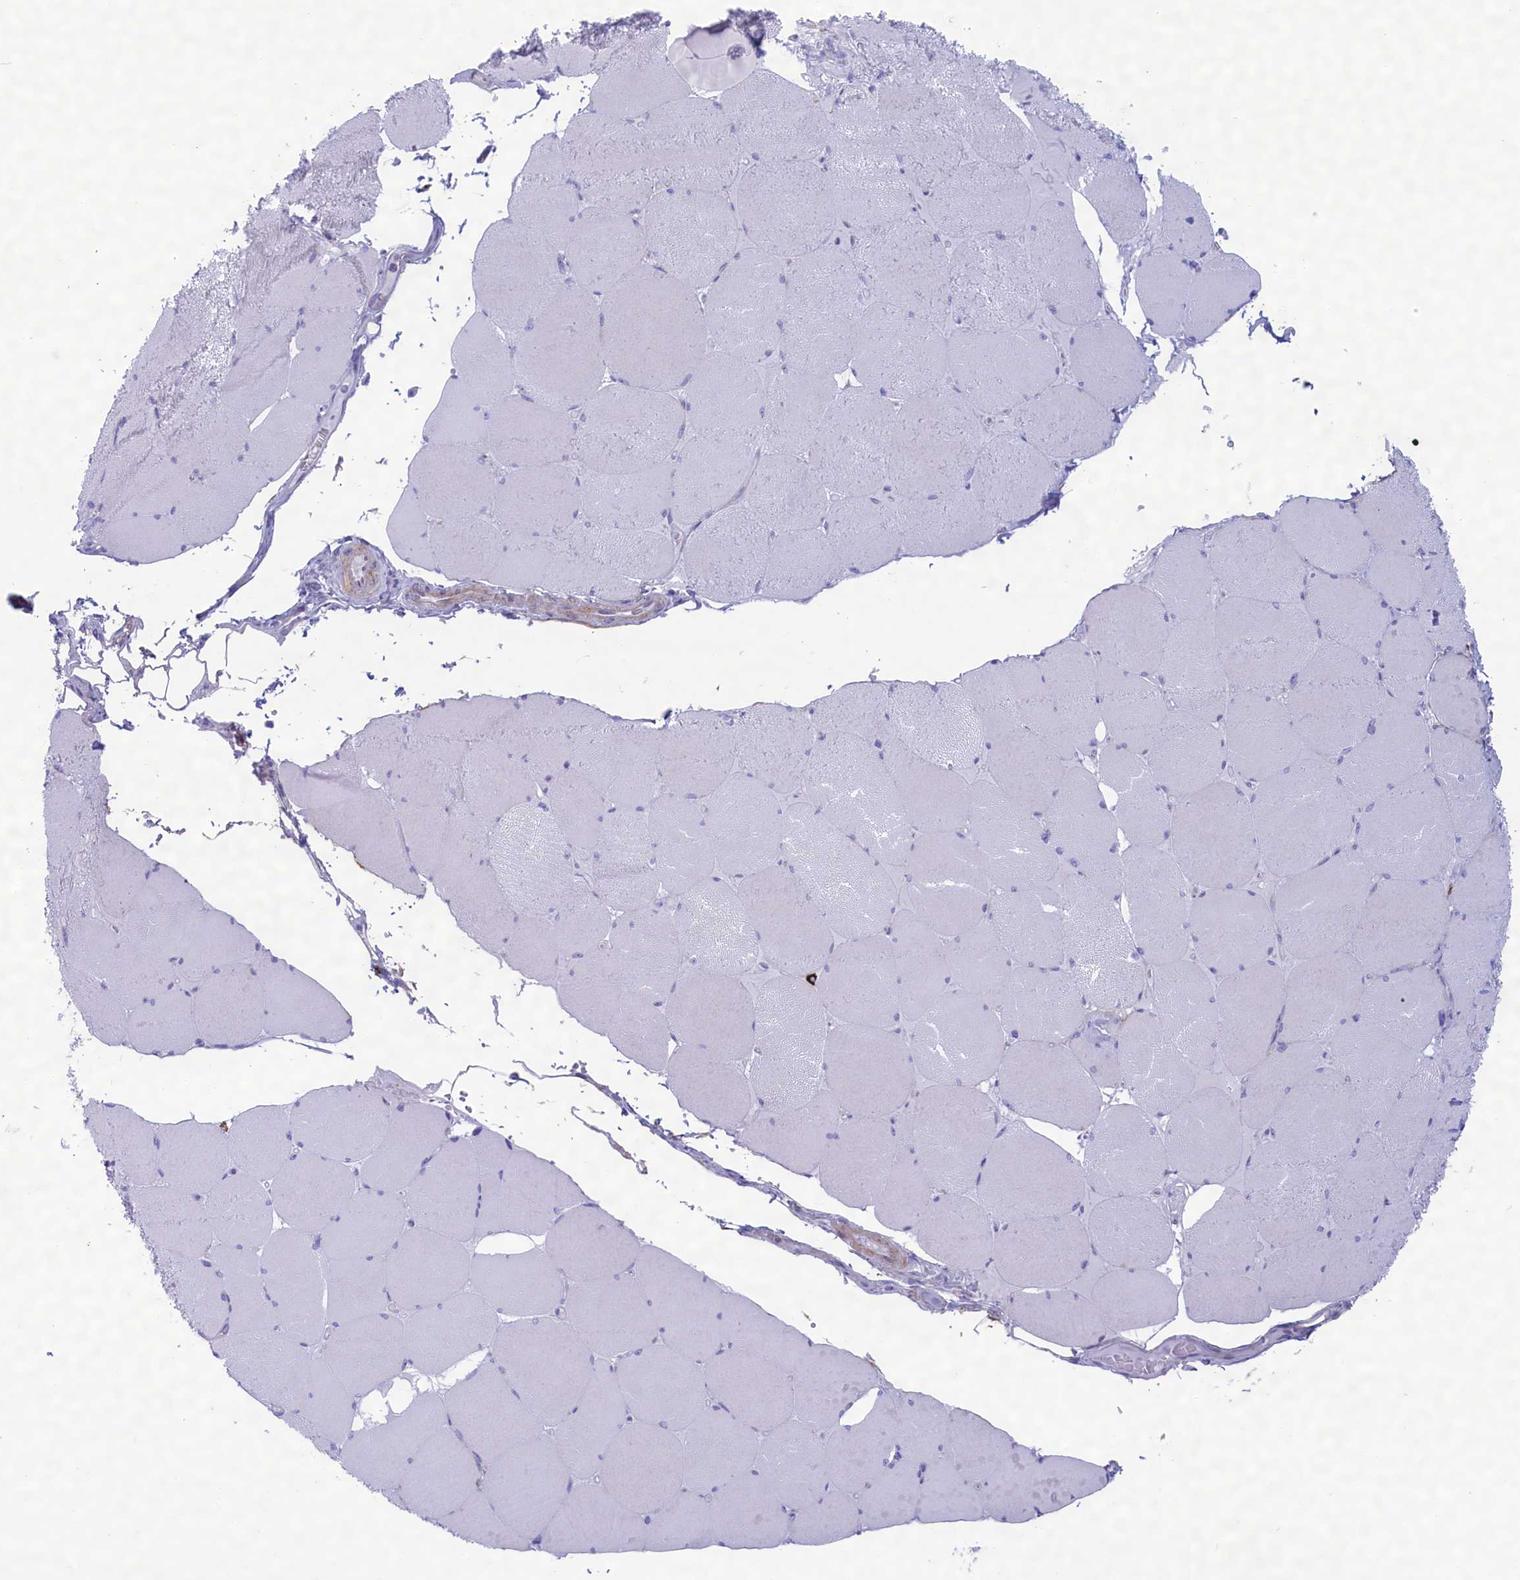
{"staining": {"intensity": "negative", "quantity": "none", "location": "none"}, "tissue": "skeletal muscle", "cell_type": "Myocytes", "image_type": "normal", "snomed": [{"axis": "morphology", "description": "Normal tissue, NOS"}, {"axis": "topography", "description": "Skeletal muscle"}, {"axis": "topography", "description": "Head-Neck"}], "caption": "This is an immunohistochemistry image of normal human skeletal muscle. There is no positivity in myocytes.", "gene": "MPV17L2", "patient": {"sex": "male", "age": 66}}